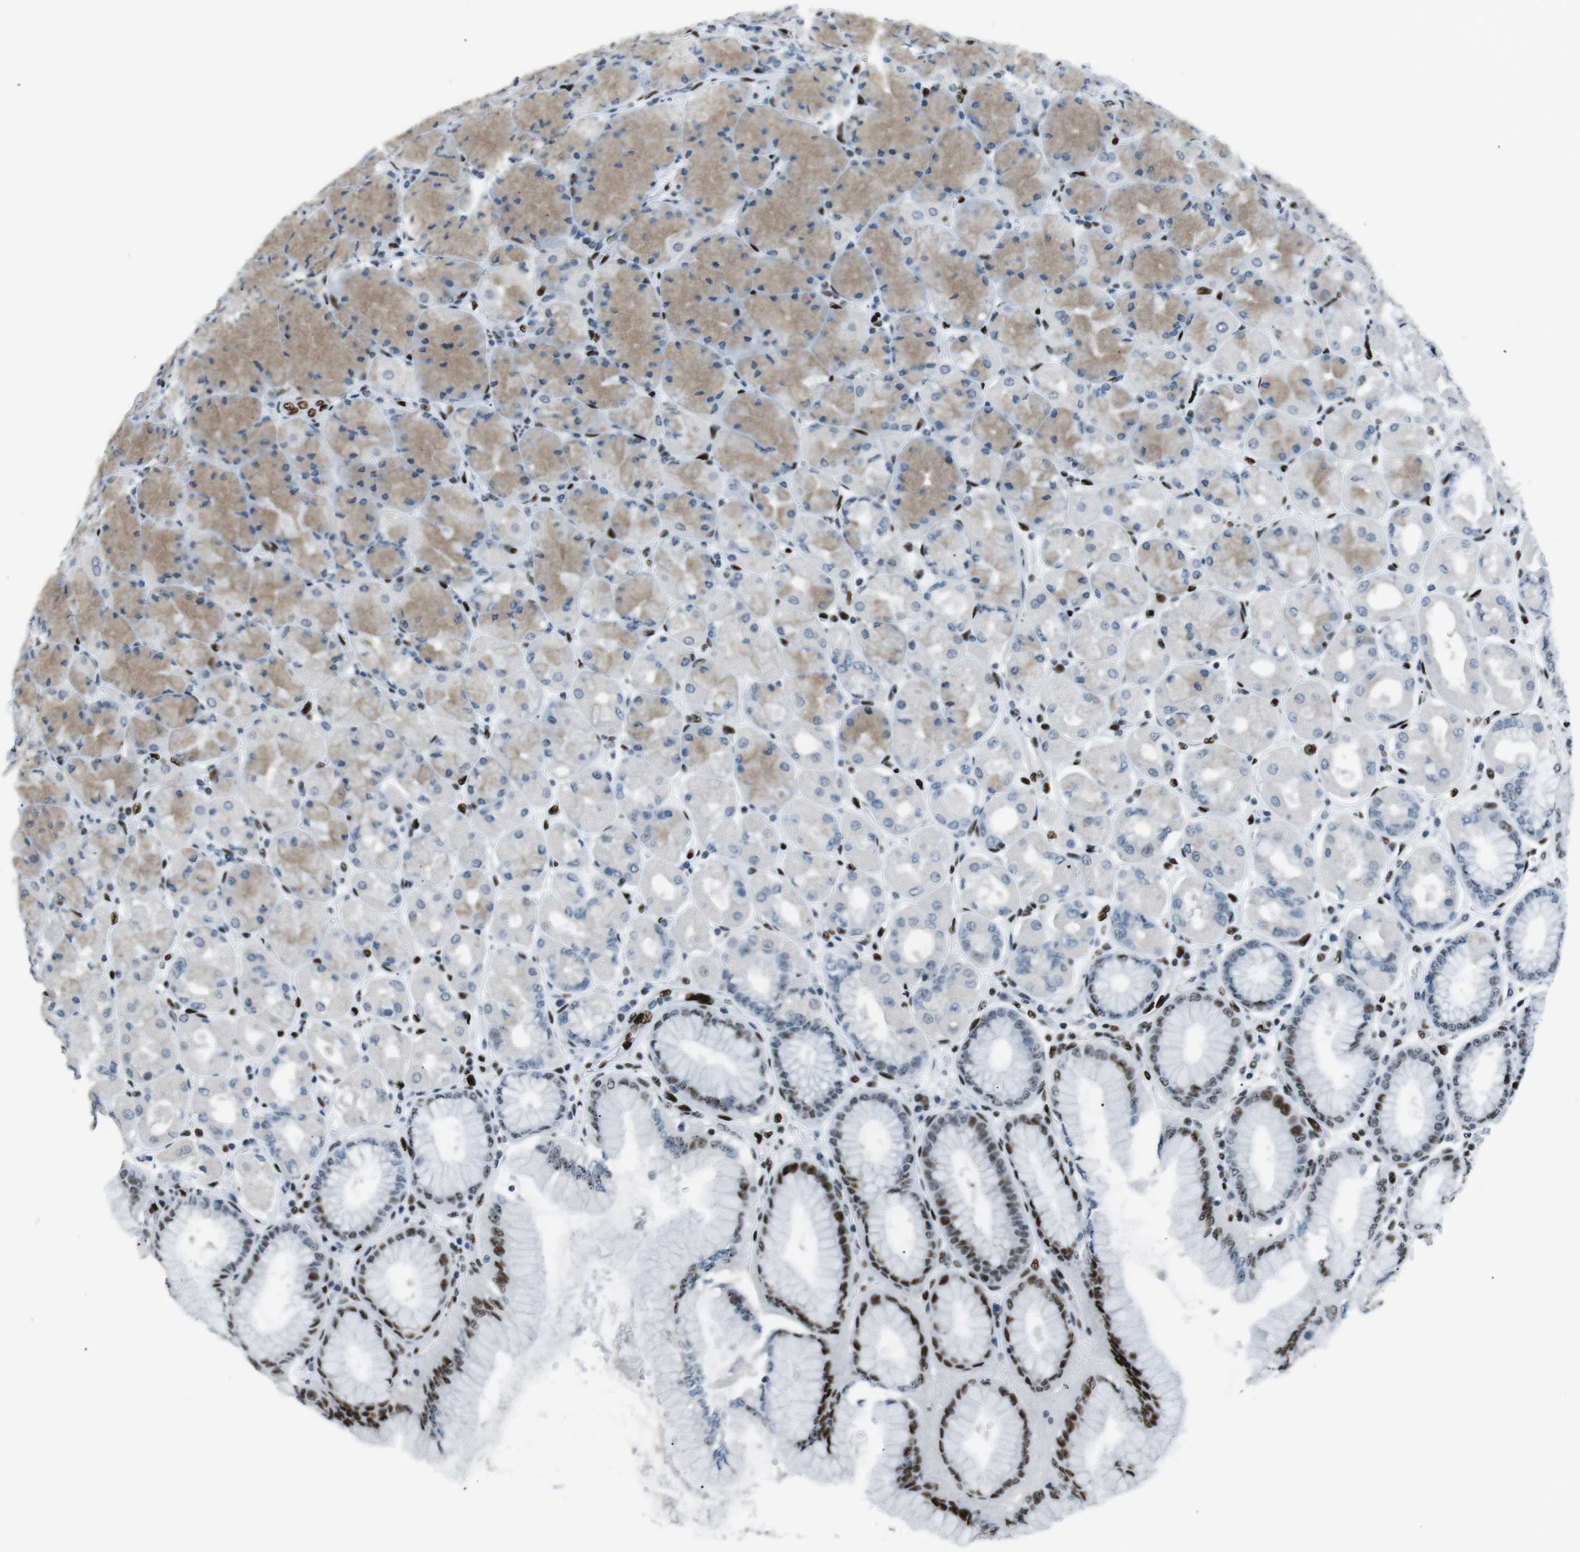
{"staining": {"intensity": "strong", "quantity": "25%-75%", "location": "nuclear"}, "tissue": "stomach", "cell_type": "Glandular cells", "image_type": "normal", "snomed": [{"axis": "morphology", "description": "Normal tissue, NOS"}, {"axis": "topography", "description": "Stomach, upper"}], "caption": "Glandular cells reveal high levels of strong nuclear staining in about 25%-75% of cells in normal stomach.", "gene": "PML", "patient": {"sex": "female", "age": 56}}